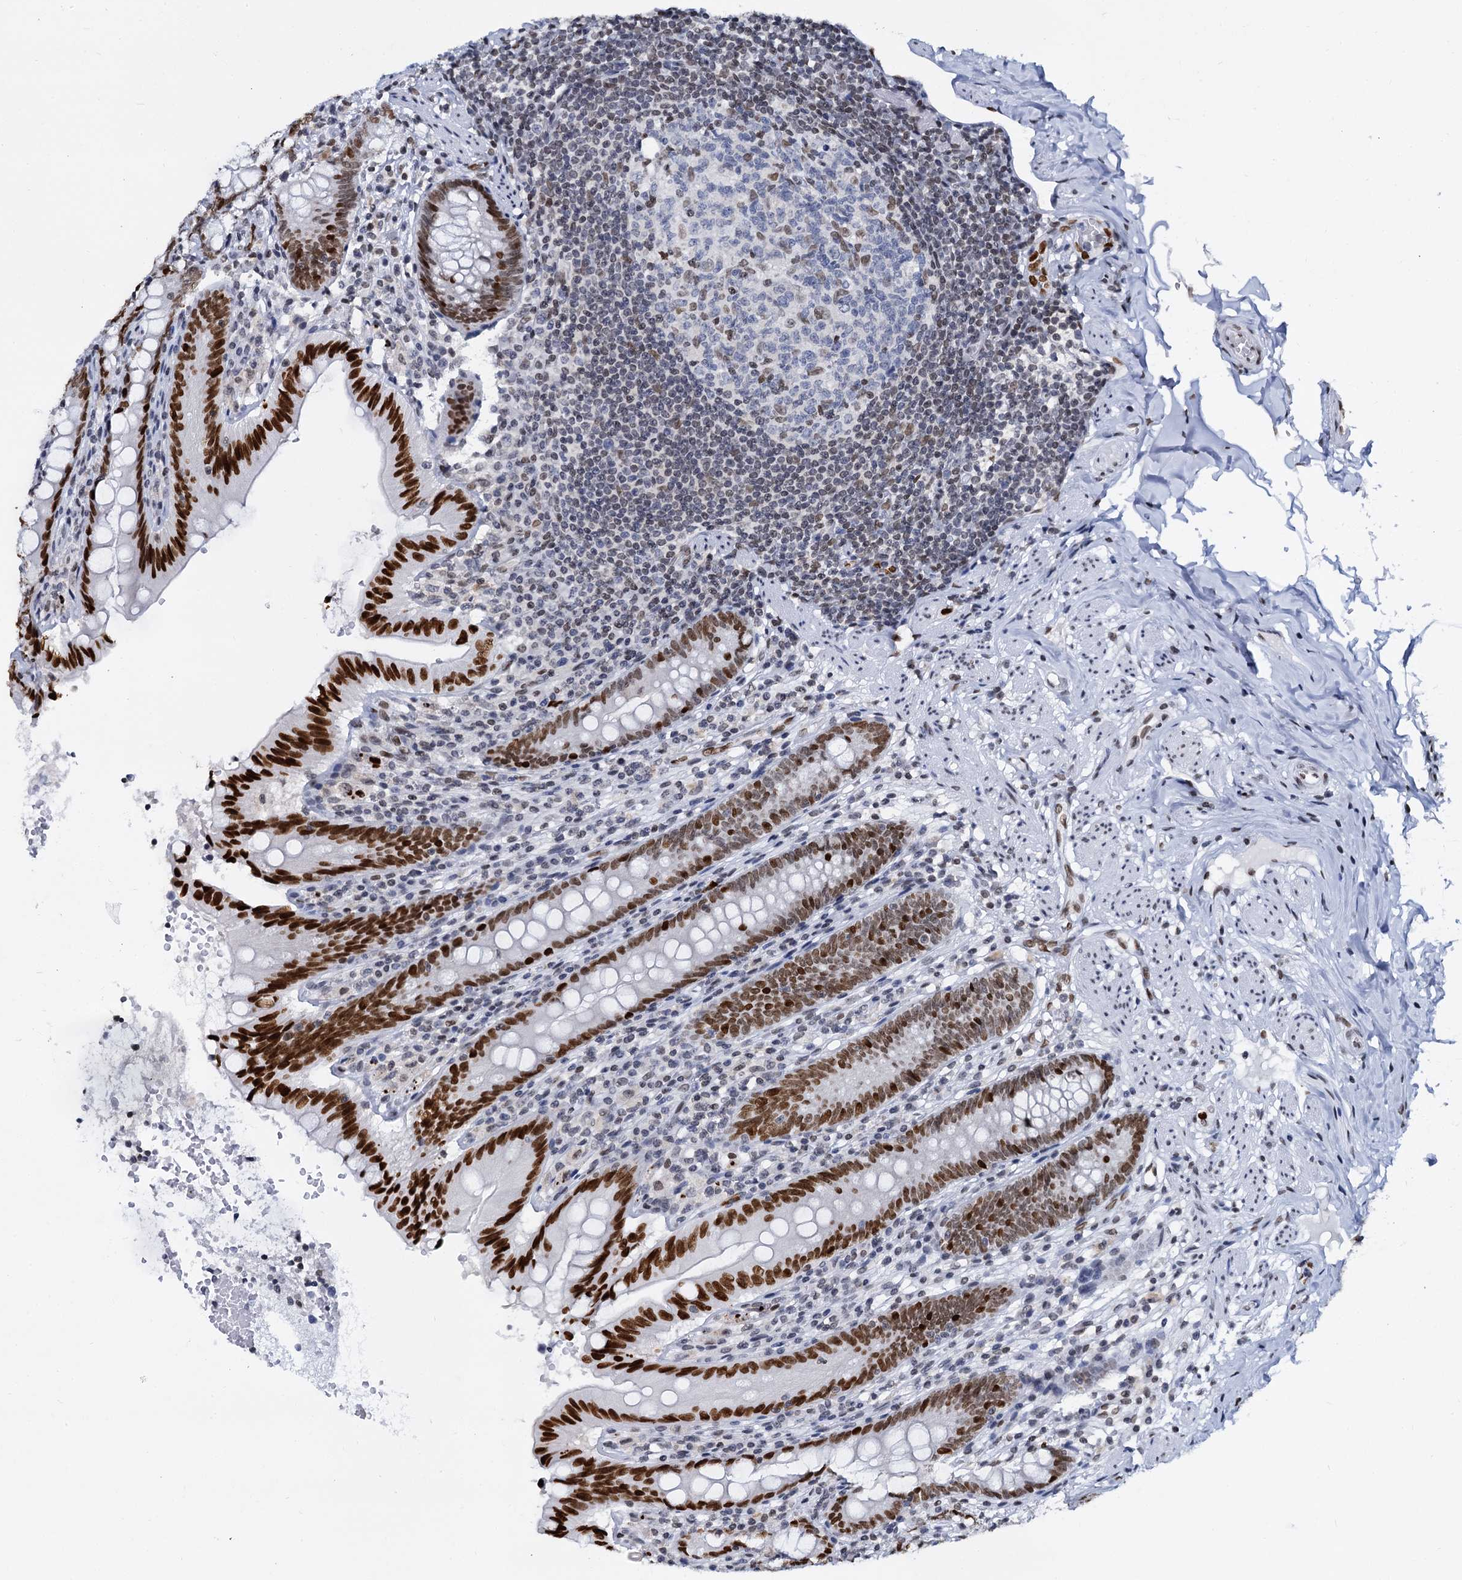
{"staining": {"intensity": "strong", "quantity": ">75%", "location": "nuclear"}, "tissue": "appendix", "cell_type": "Glandular cells", "image_type": "normal", "snomed": [{"axis": "morphology", "description": "Normal tissue, NOS"}, {"axis": "topography", "description": "Appendix"}], "caption": "The image displays a brown stain indicating the presence of a protein in the nuclear of glandular cells in appendix. (DAB IHC with brightfield microscopy, high magnification).", "gene": "CMAS", "patient": {"sex": "male", "age": 55}}